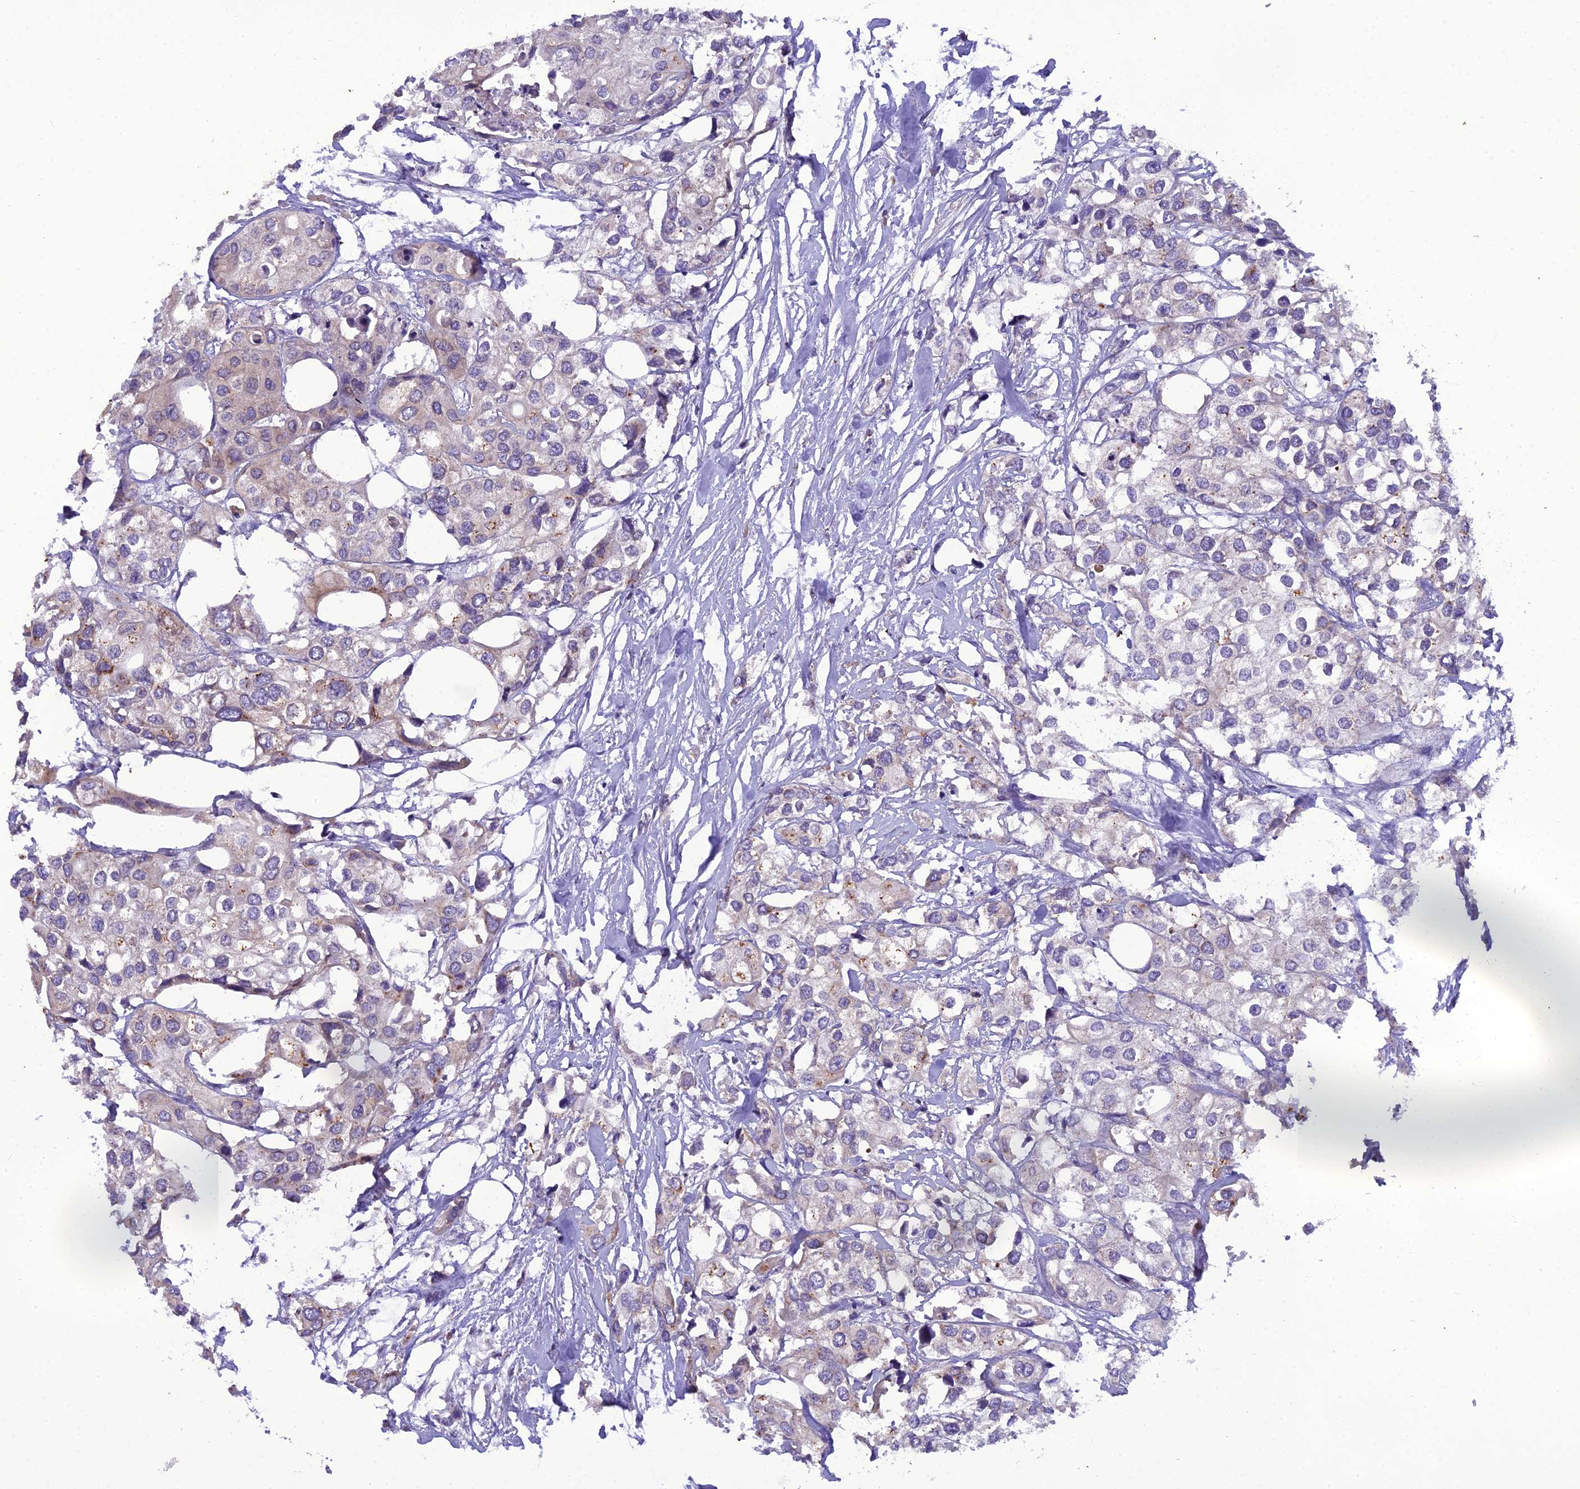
{"staining": {"intensity": "weak", "quantity": "<25%", "location": "cytoplasmic/membranous"}, "tissue": "urothelial cancer", "cell_type": "Tumor cells", "image_type": "cancer", "snomed": [{"axis": "morphology", "description": "Urothelial carcinoma, High grade"}, {"axis": "topography", "description": "Urinary bladder"}], "caption": "This is a image of immunohistochemistry staining of urothelial cancer, which shows no positivity in tumor cells.", "gene": "GOLPH3", "patient": {"sex": "male", "age": 64}}